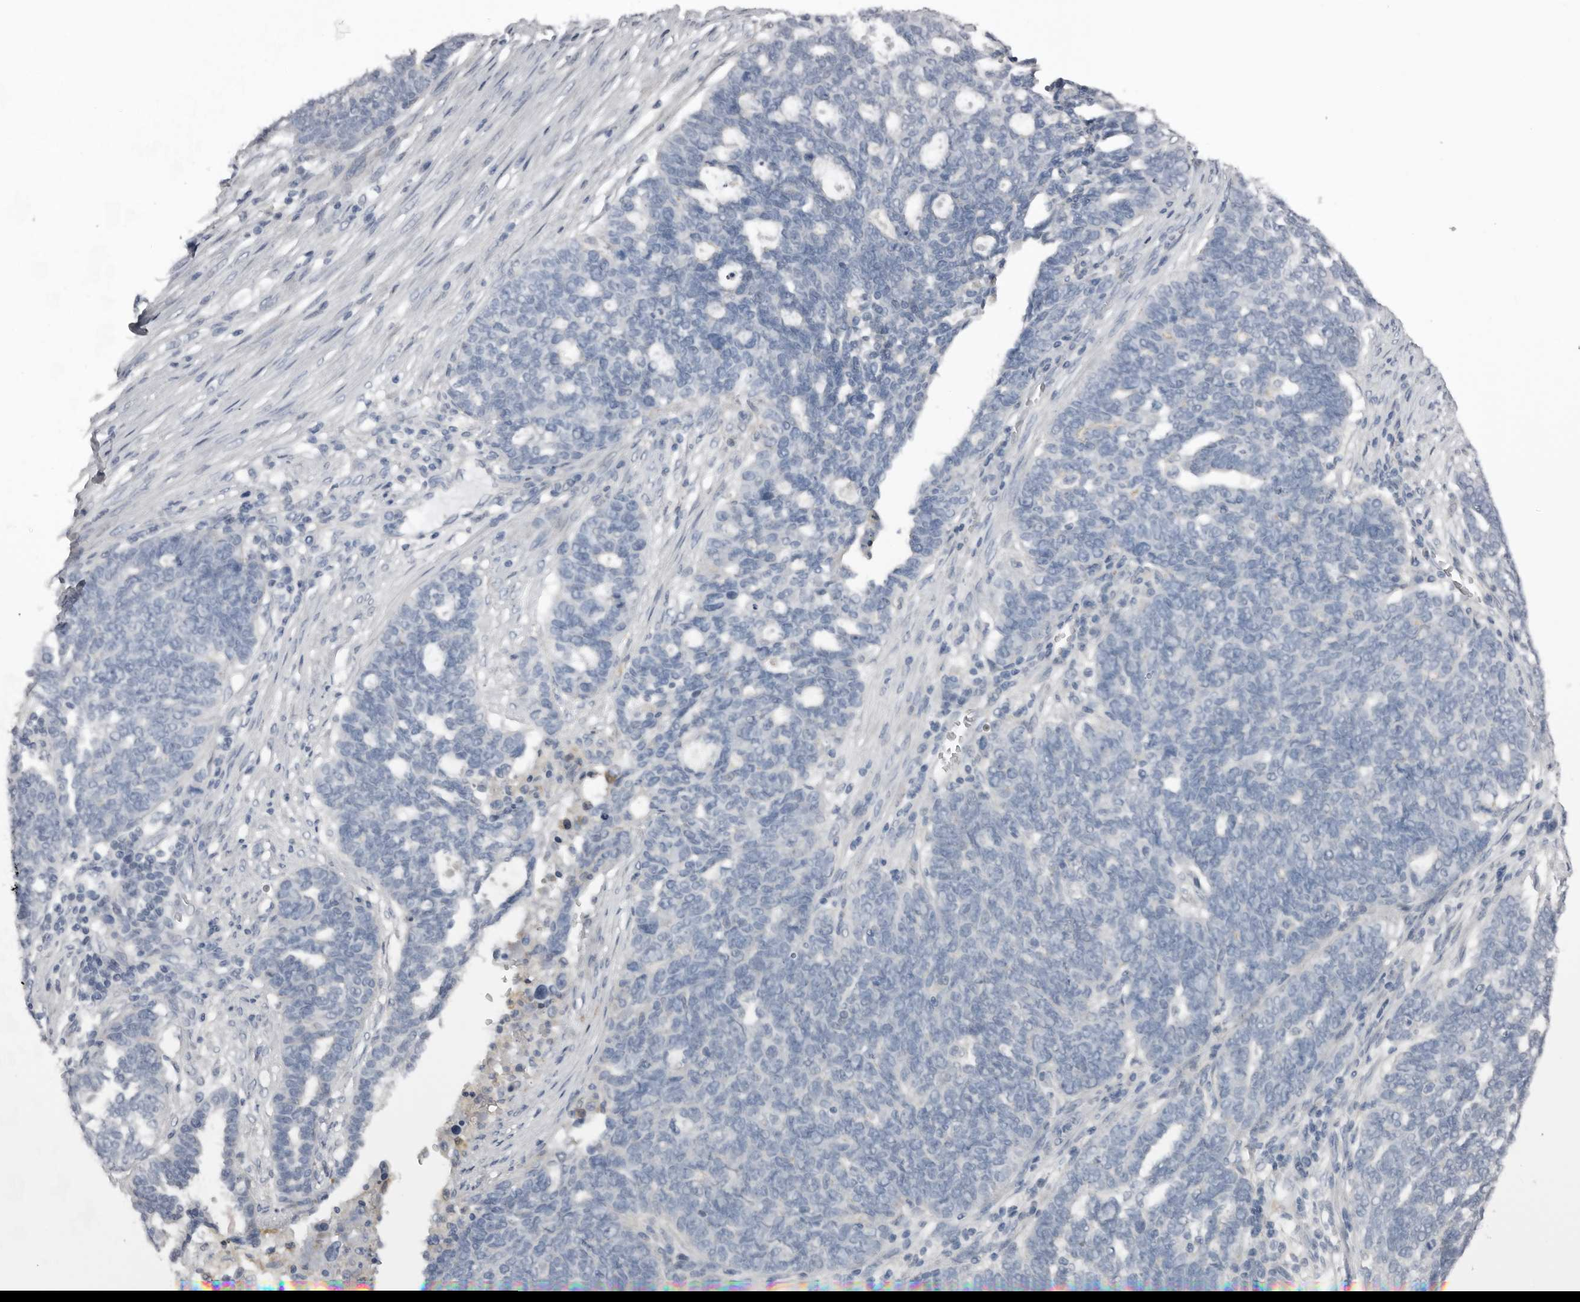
{"staining": {"intensity": "negative", "quantity": "none", "location": "none"}, "tissue": "ovarian cancer", "cell_type": "Tumor cells", "image_type": "cancer", "snomed": [{"axis": "morphology", "description": "Cystadenocarcinoma, serous, NOS"}, {"axis": "topography", "description": "Ovary"}], "caption": "Ovarian serous cystadenocarcinoma stained for a protein using IHC shows no staining tumor cells.", "gene": "FABP7", "patient": {"sex": "female", "age": 59}}